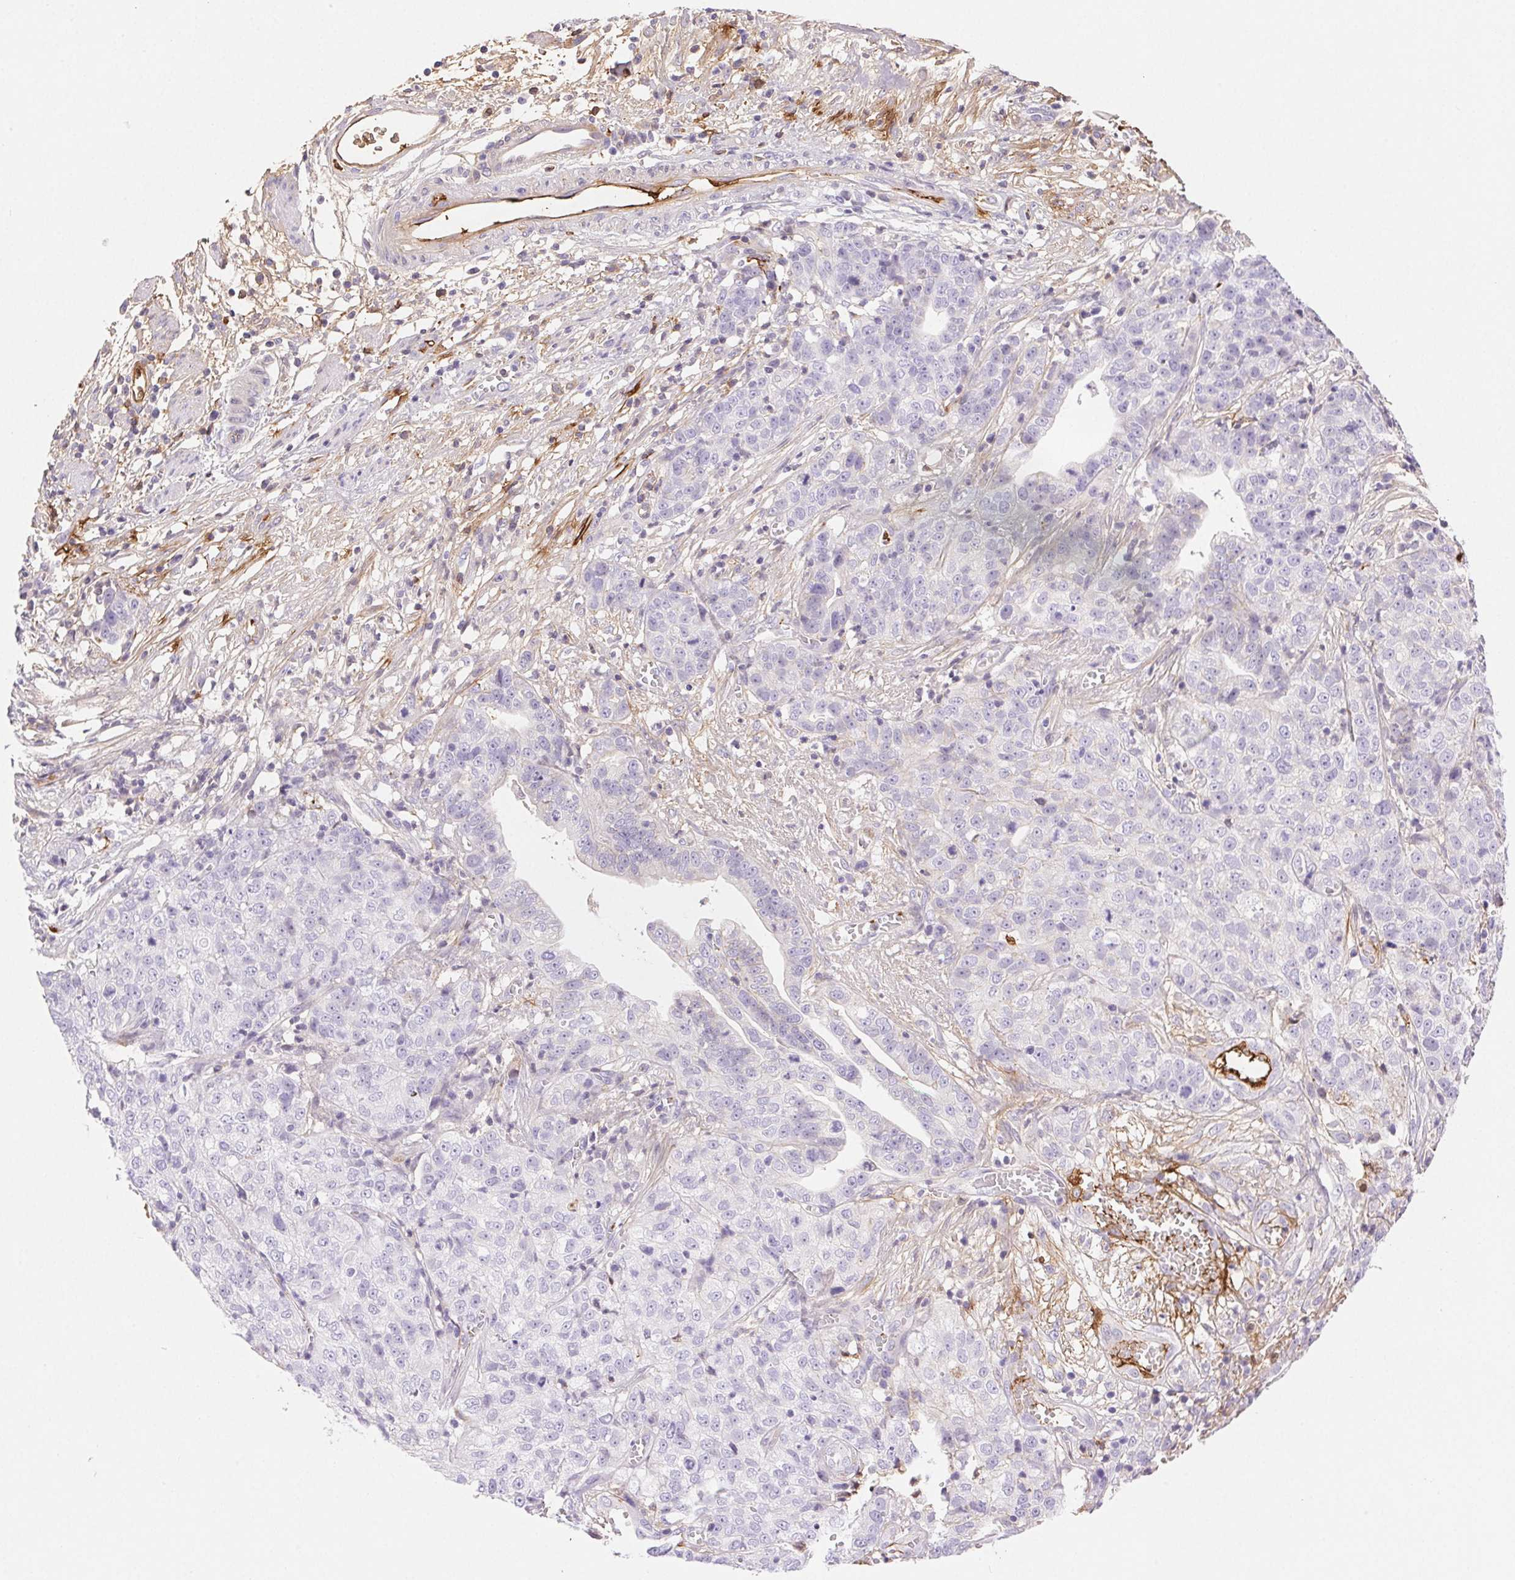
{"staining": {"intensity": "negative", "quantity": "none", "location": "none"}, "tissue": "stomach cancer", "cell_type": "Tumor cells", "image_type": "cancer", "snomed": [{"axis": "morphology", "description": "Adenocarcinoma, NOS"}, {"axis": "topography", "description": "Stomach, upper"}], "caption": "This micrograph is of stomach cancer (adenocarcinoma) stained with immunohistochemistry (IHC) to label a protein in brown with the nuclei are counter-stained blue. There is no positivity in tumor cells.", "gene": "FGA", "patient": {"sex": "female", "age": 67}}